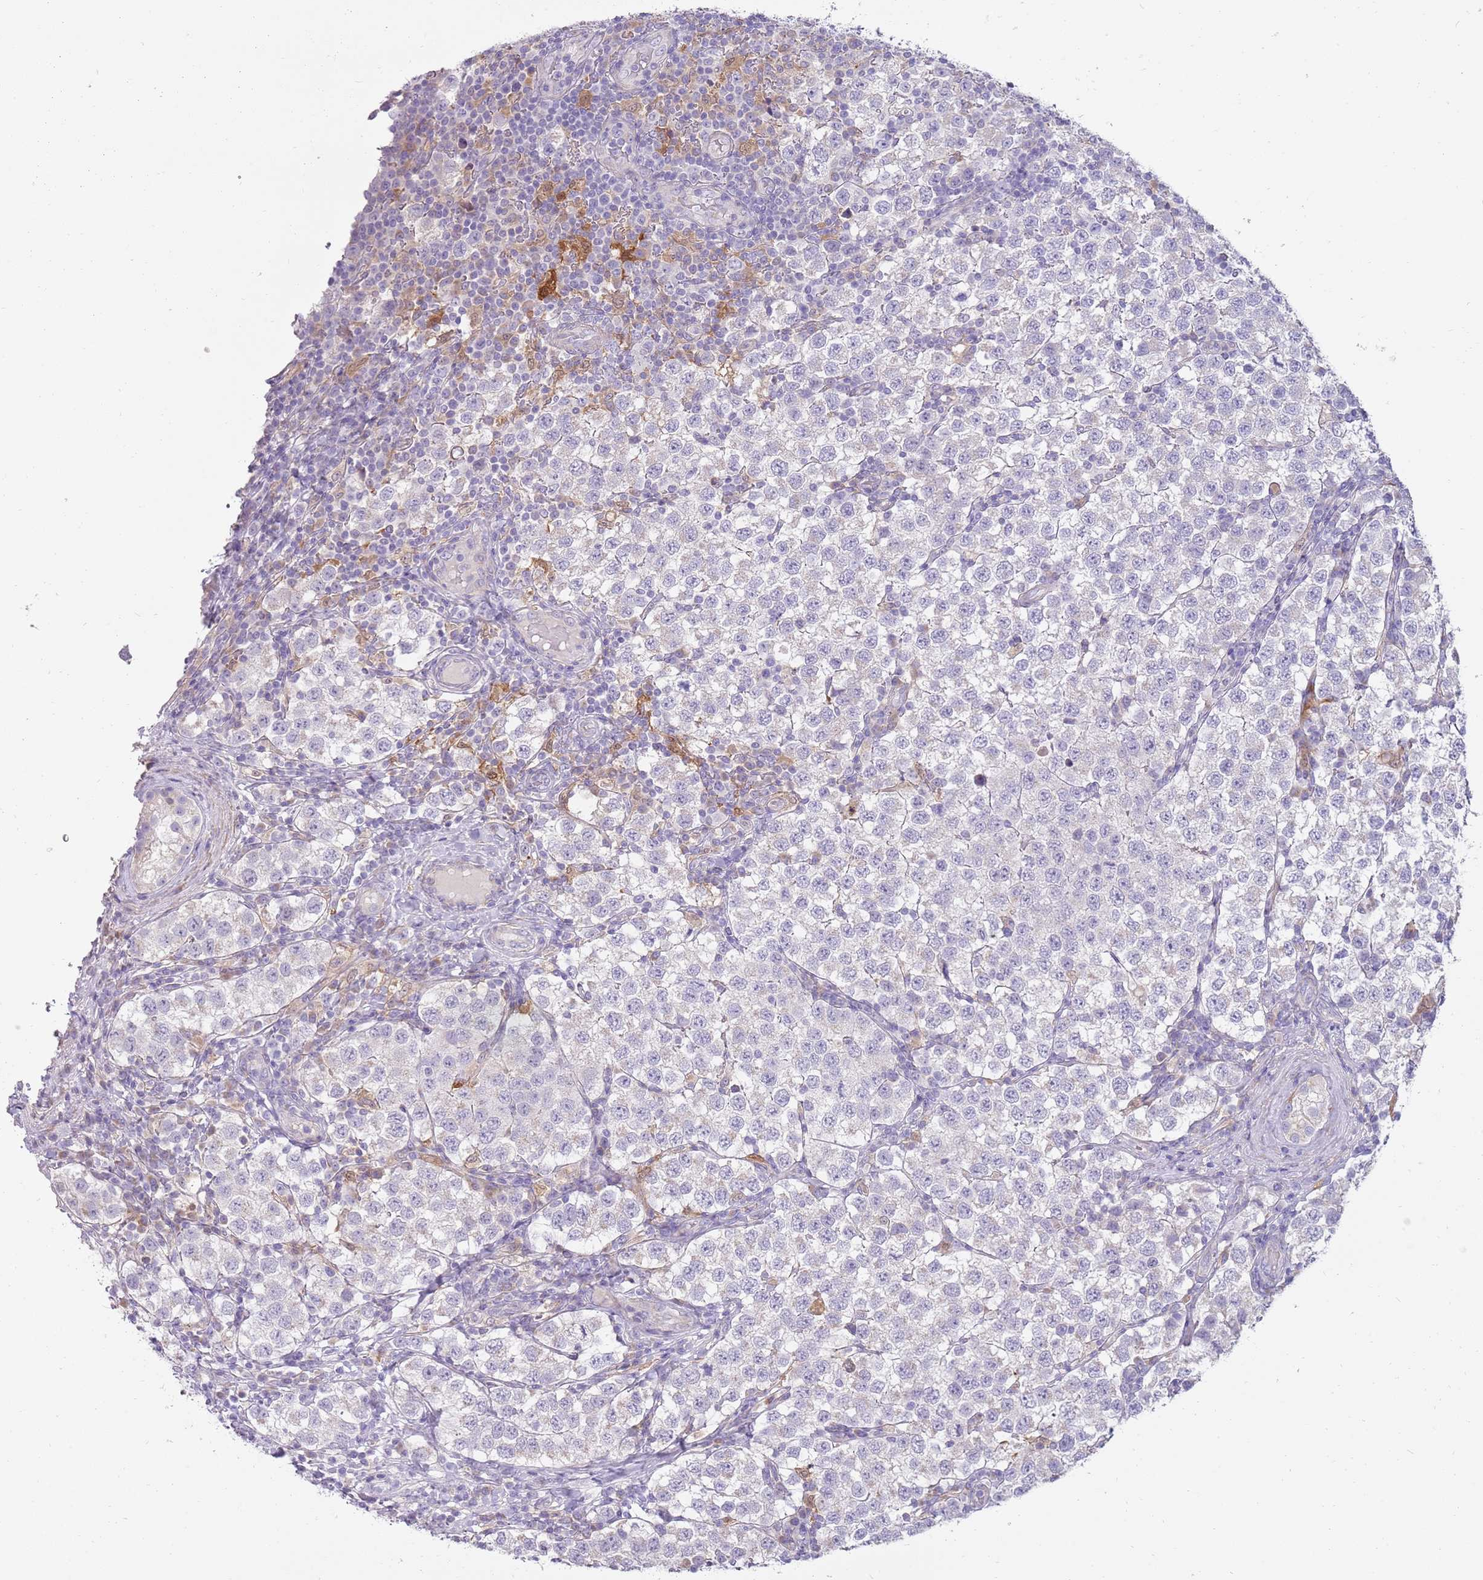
{"staining": {"intensity": "negative", "quantity": "none", "location": "none"}, "tissue": "testis cancer", "cell_type": "Tumor cells", "image_type": "cancer", "snomed": [{"axis": "morphology", "description": "Seminoma, NOS"}, {"axis": "topography", "description": "Testis"}], "caption": "Tumor cells show no significant protein expression in testis cancer.", "gene": "DIPK1C", "patient": {"sex": "male", "age": 34}}